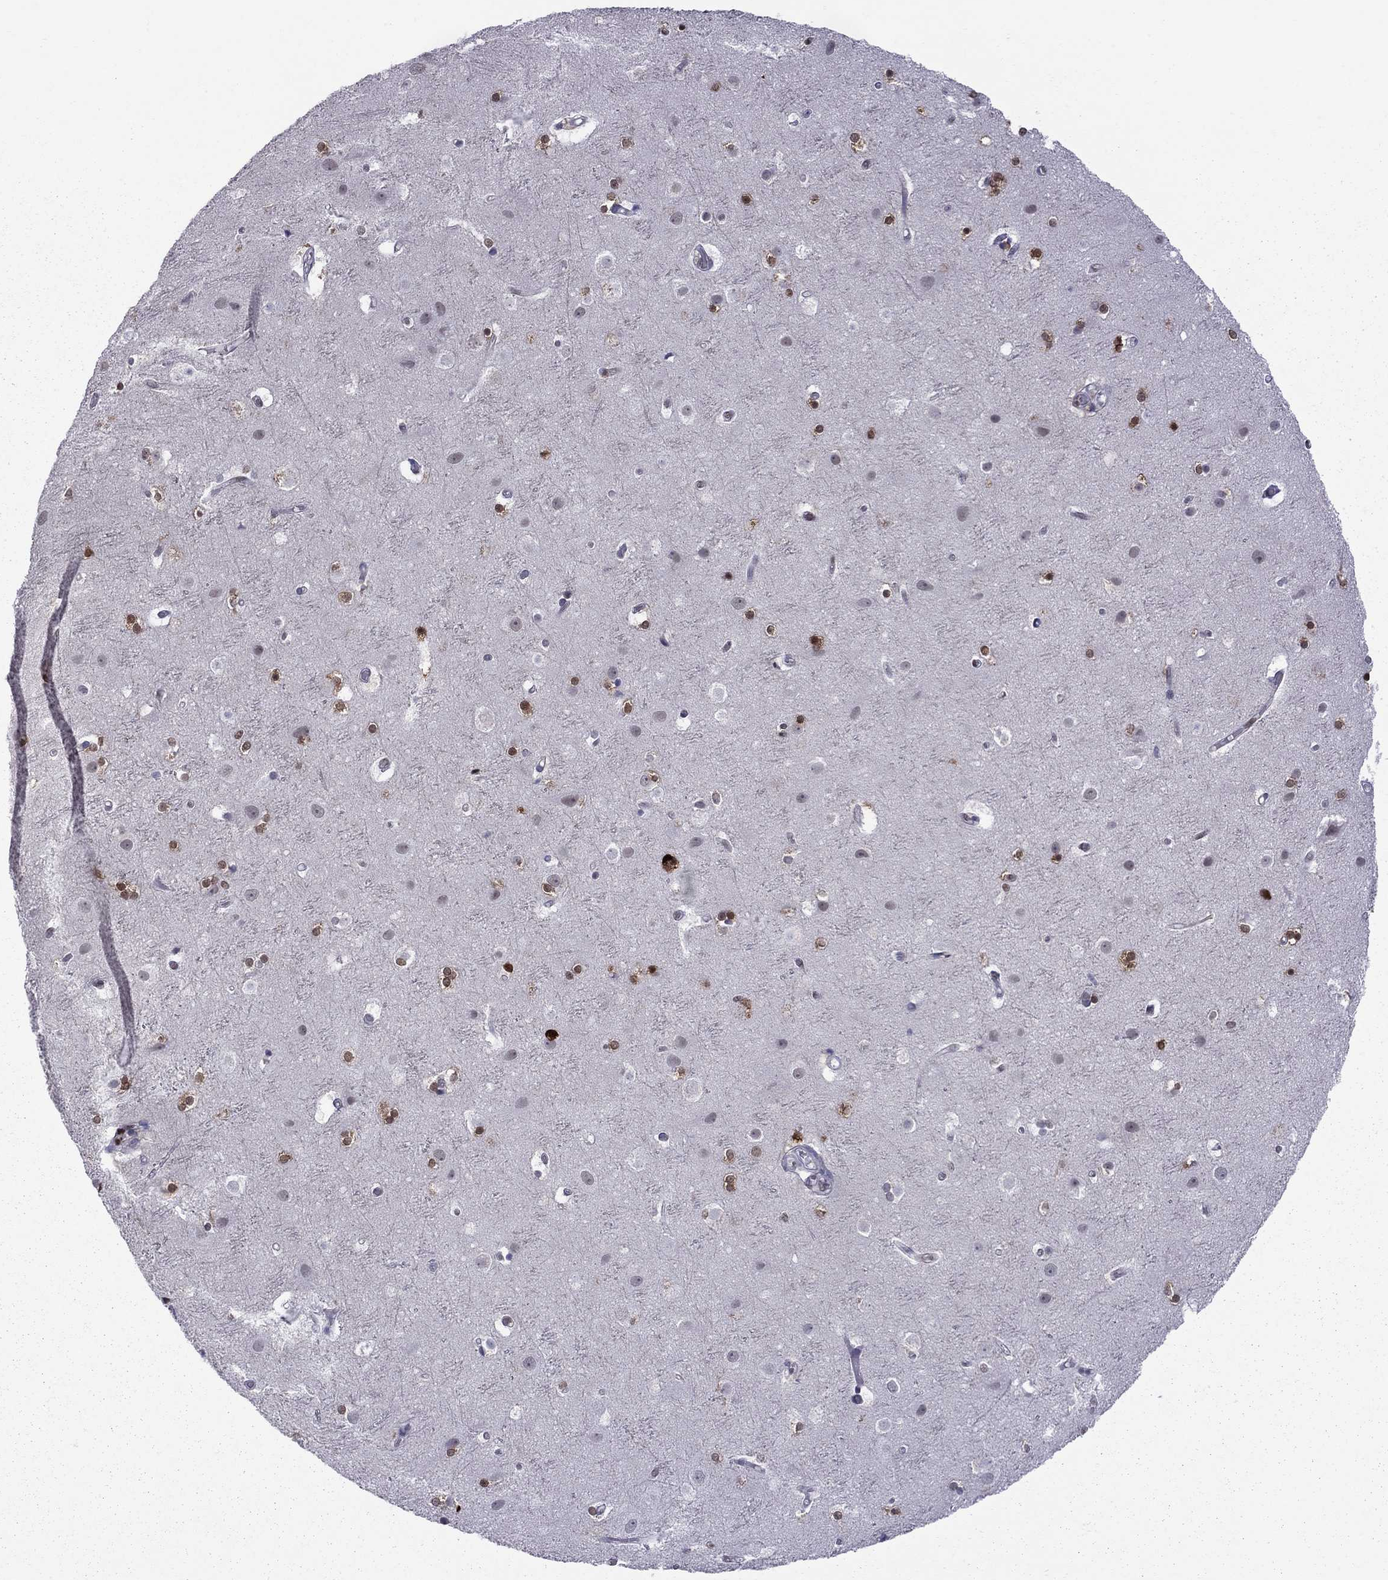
{"staining": {"intensity": "negative", "quantity": "none", "location": "none"}, "tissue": "cerebral cortex", "cell_type": "Endothelial cells", "image_type": "normal", "snomed": [{"axis": "morphology", "description": "Normal tissue, NOS"}, {"axis": "topography", "description": "Cerebral cortex"}], "caption": "This is an immunohistochemistry (IHC) histopathology image of benign human cerebral cortex. There is no positivity in endothelial cells.", "gene": "PCGF3", "patient": {"sex": "female", "age": 52}}